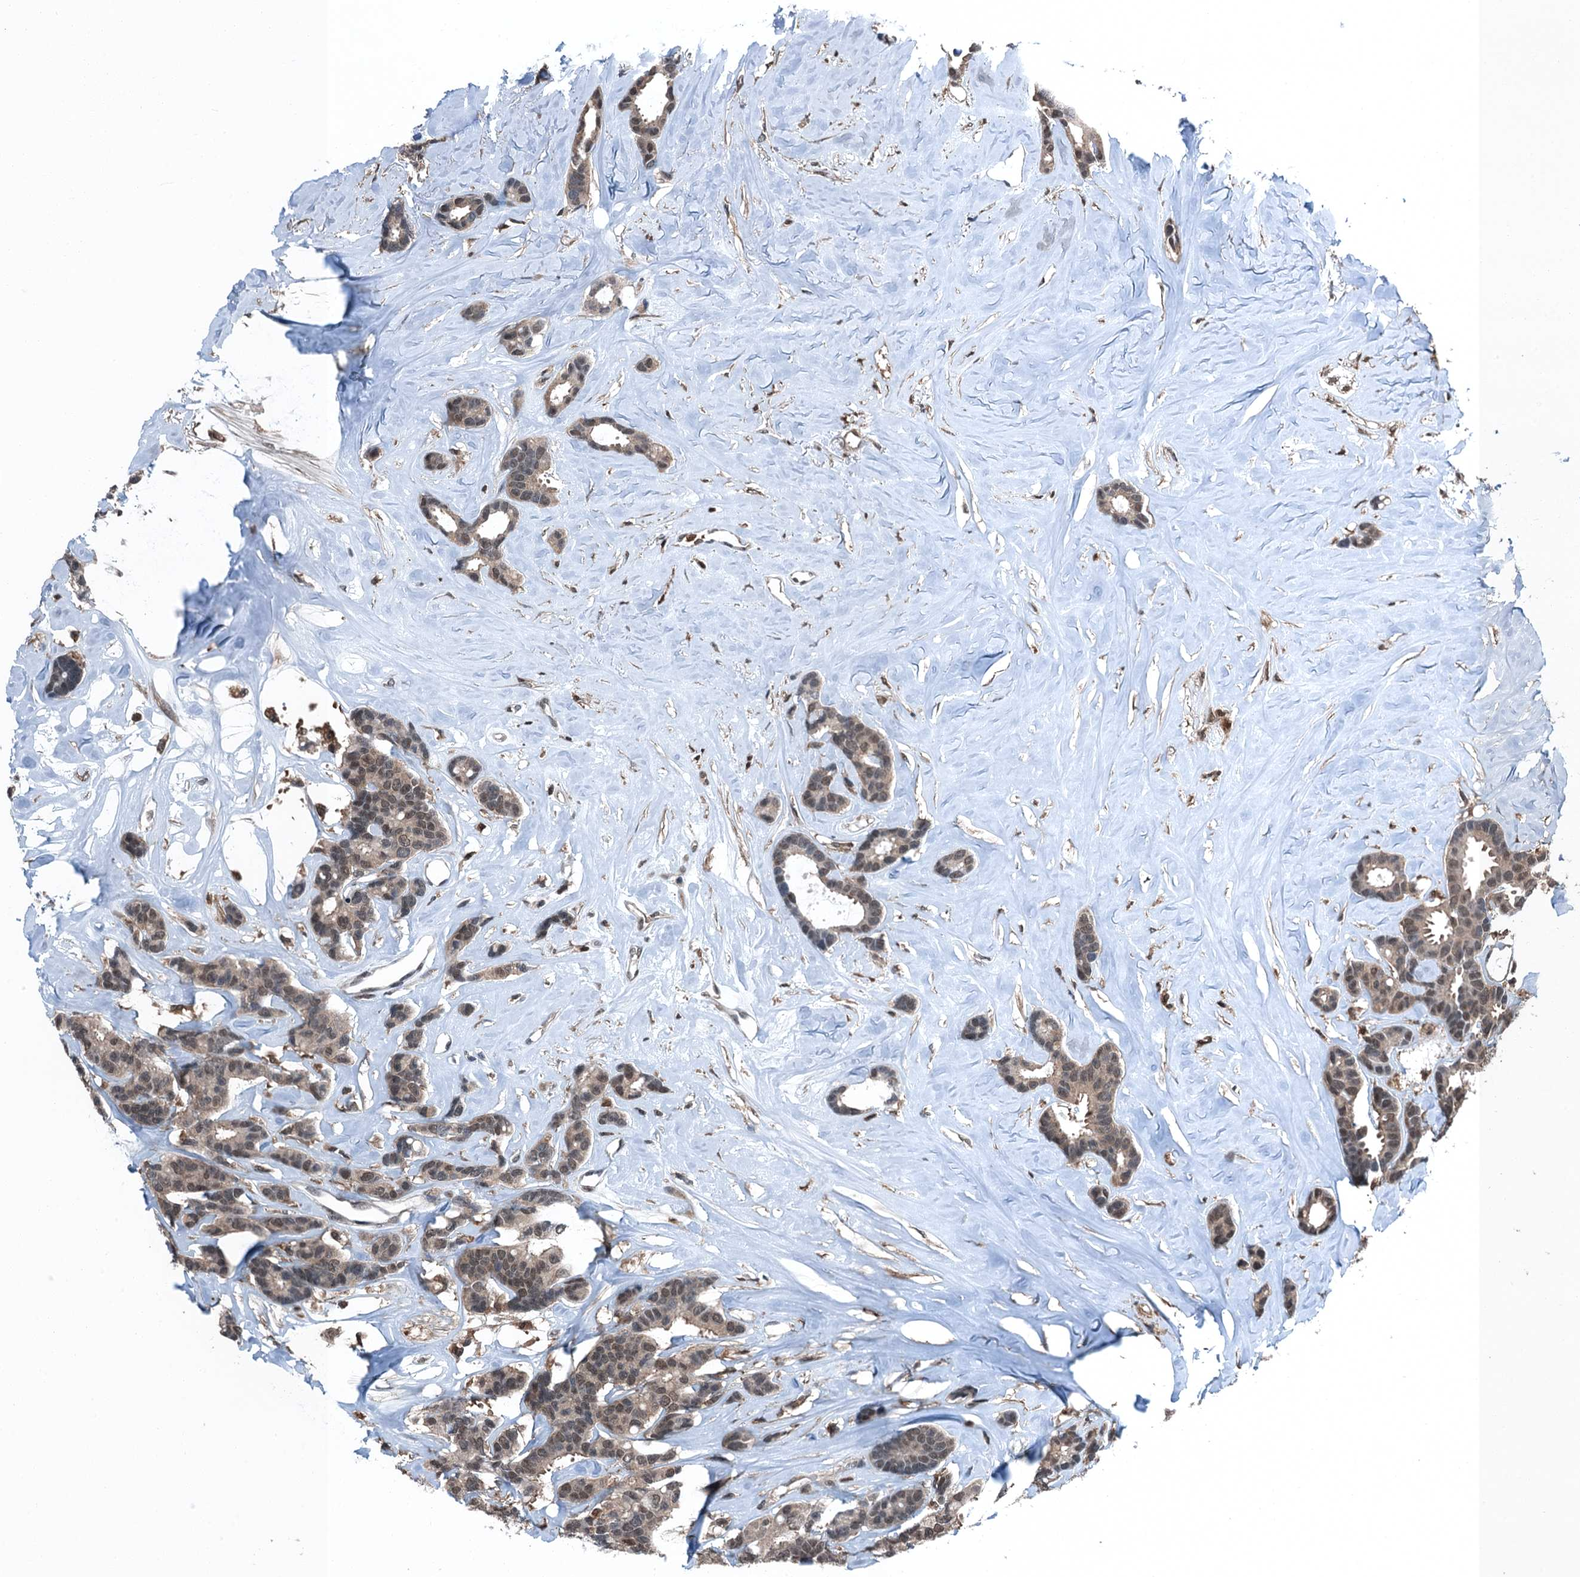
{"staining": {"intensity": "weak", "quantity": "<25%", "location": "nuclear"}, "tissue": "breast cancer", "cell_type": "Tumor cells", "image_type": "cancer", "snomed": [{"axis": "morphology", "description": "Duct carcinoma"}, {"axis": "topography", "description": "Breast"}], "caption": "The photomicrograph shows no significant positivity in tumor cells of breast cancer (intraductal carcinoma). The staining is performed using DAB (3,3'-diaminobenzidine) brown chromogen with nuclei counter-stained in using hematoxylin.", "gene": "RNH1", "patient": {"sex": "female", "age": 87}}